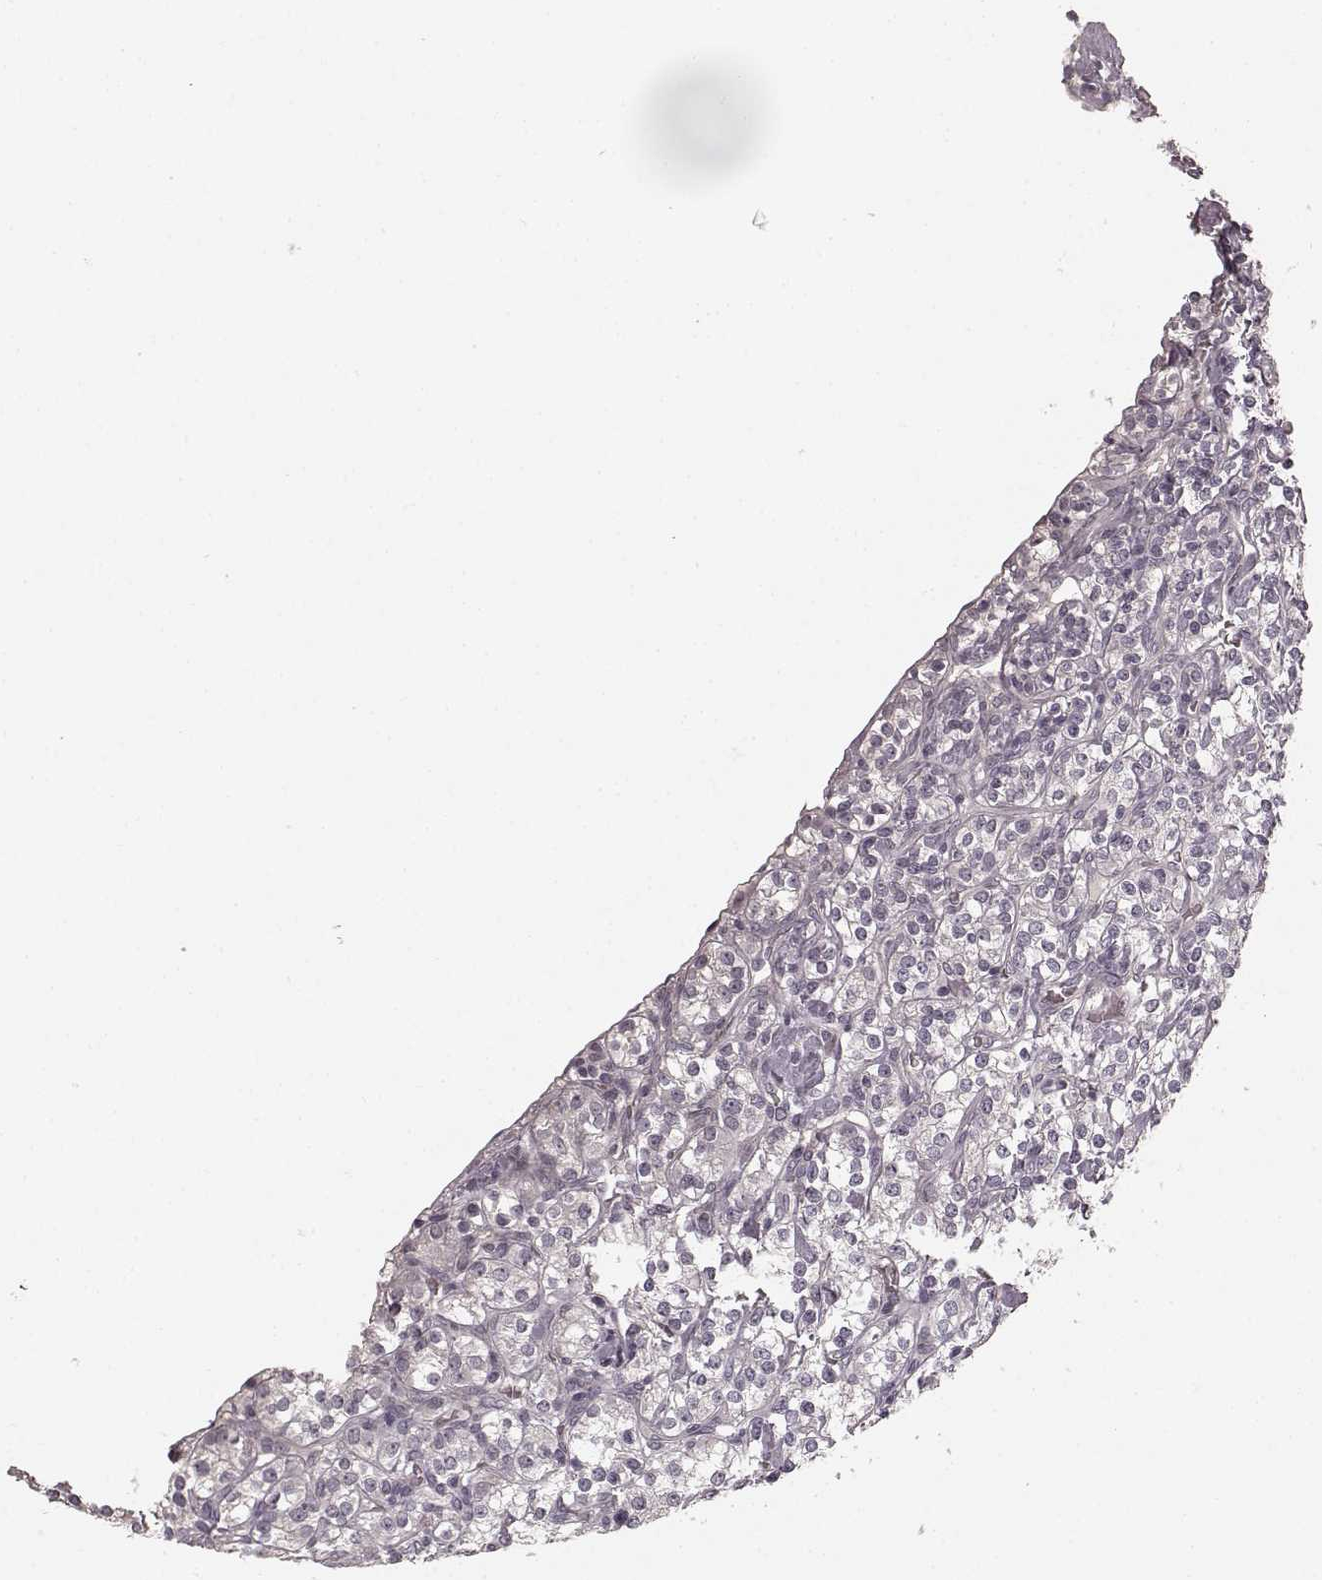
{"staining": {"intensity": "negative", "quantity": "none", "location": "none"}, "tissue": "renal cancer", "cell_type": "Tumor cells", "image_type": "cancer", "snomed": [{"axis": "morphology", "description": "Adenocarcinoma, NOS"}, {"axis": "topography", "description": "Kidney"}], "caption": "Immunohistochemical staining of human adenocarcinoma (renal) shows no significant positivity in tumor cells.", "gene": "PRKCE", "patient": {"sex": "male", "age": 77}}